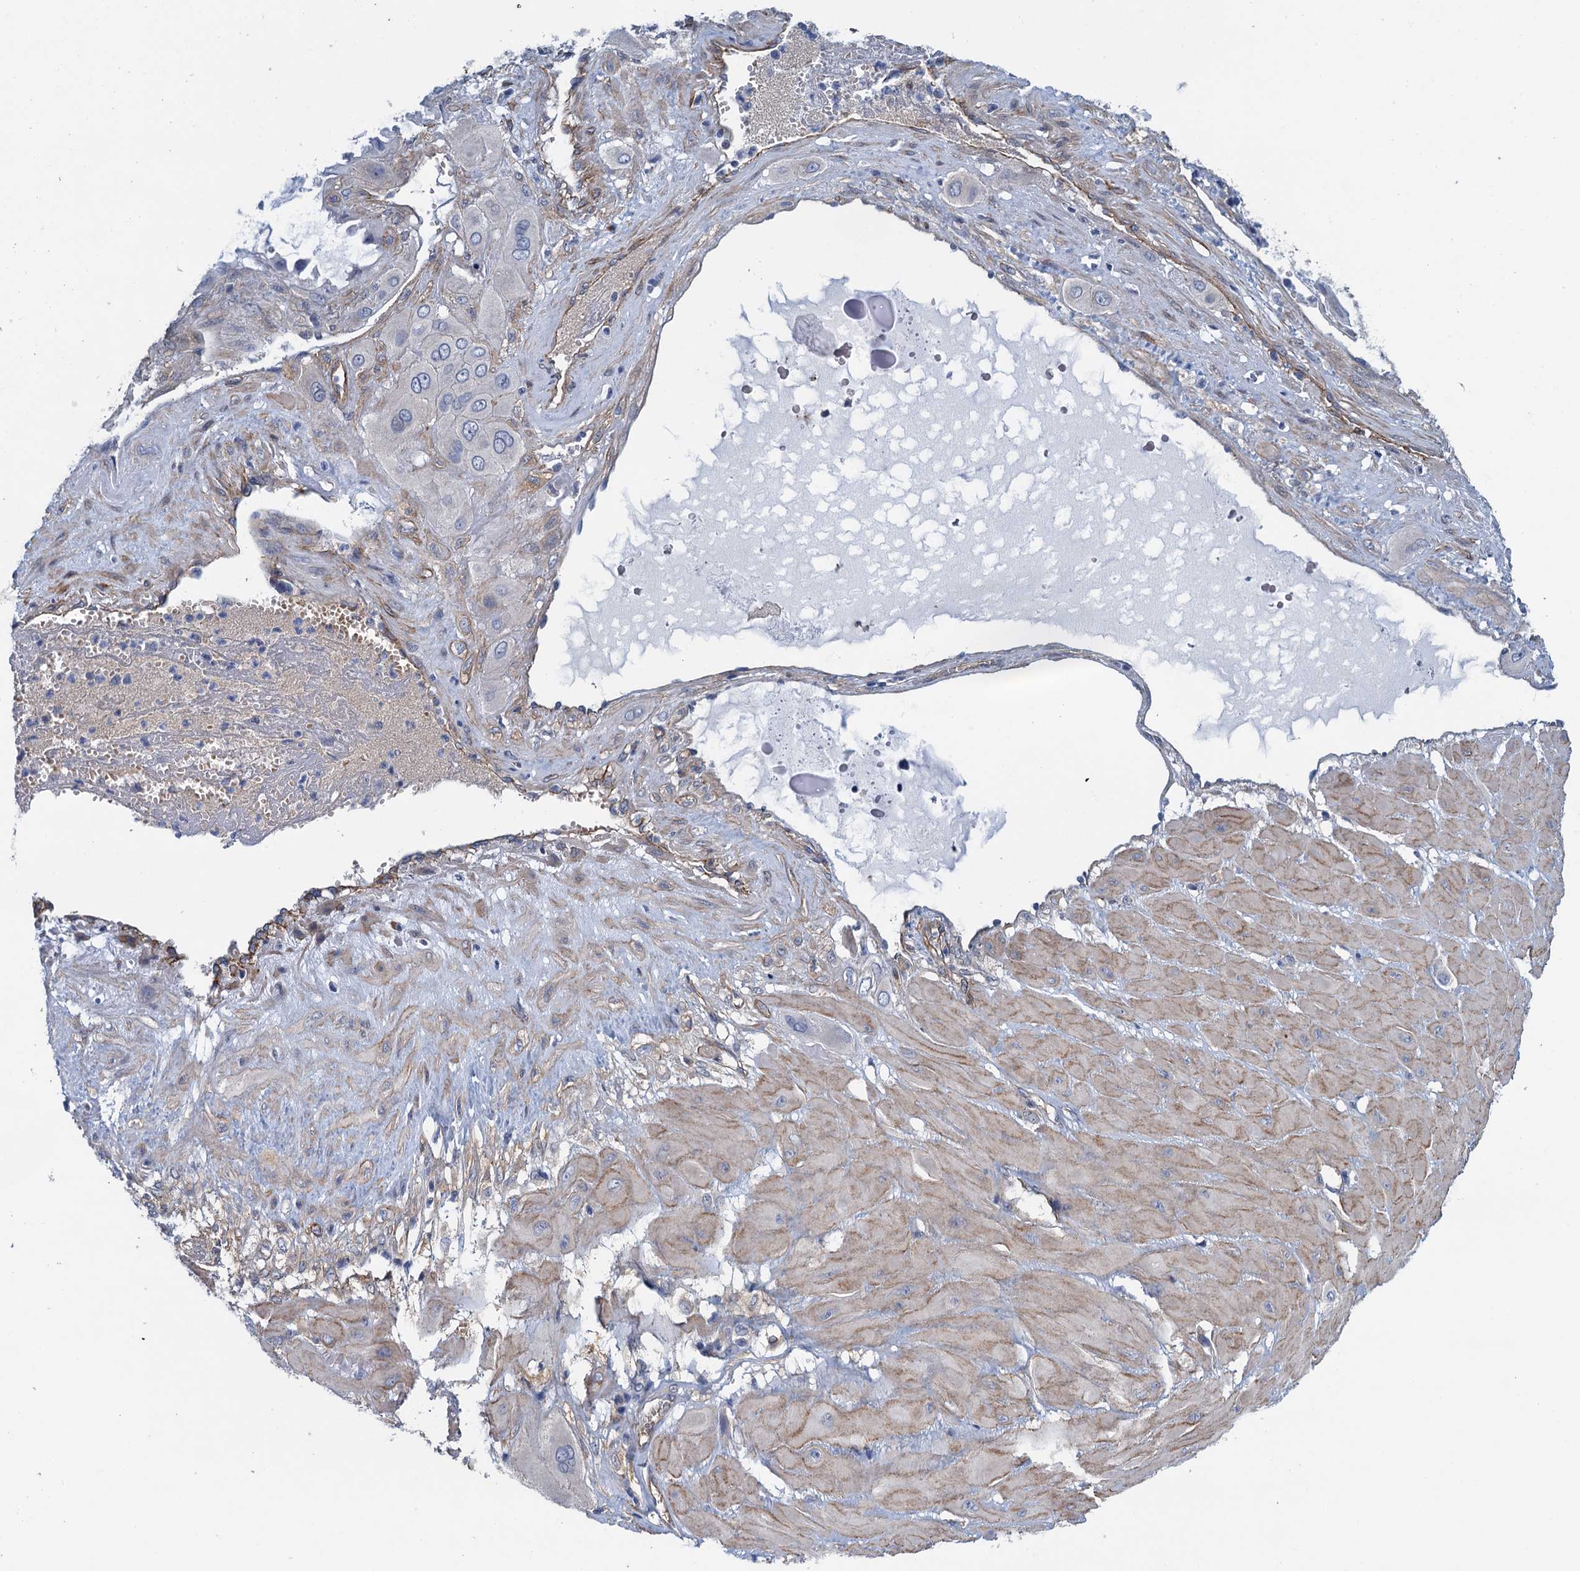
{"staining": {"intensity": "negative", "quantity": "none", "location": "none"}, "tissue": "cervical cancer", "cell_type": "Tumor cells", "image_type": "cancer", "snomed": [{"axis": "morphology", "description": "Squamous cell carcinoma, NOS"}, {"axis": "topography", "description": "Cervix"}], "caption": "Squamous cell carcinoma (cervical) was stained to show a protein in brown. There is no significant positivity in tumor cells.", "gene": "RSAD2", "patient": {"sex": "female", "age": 34}}